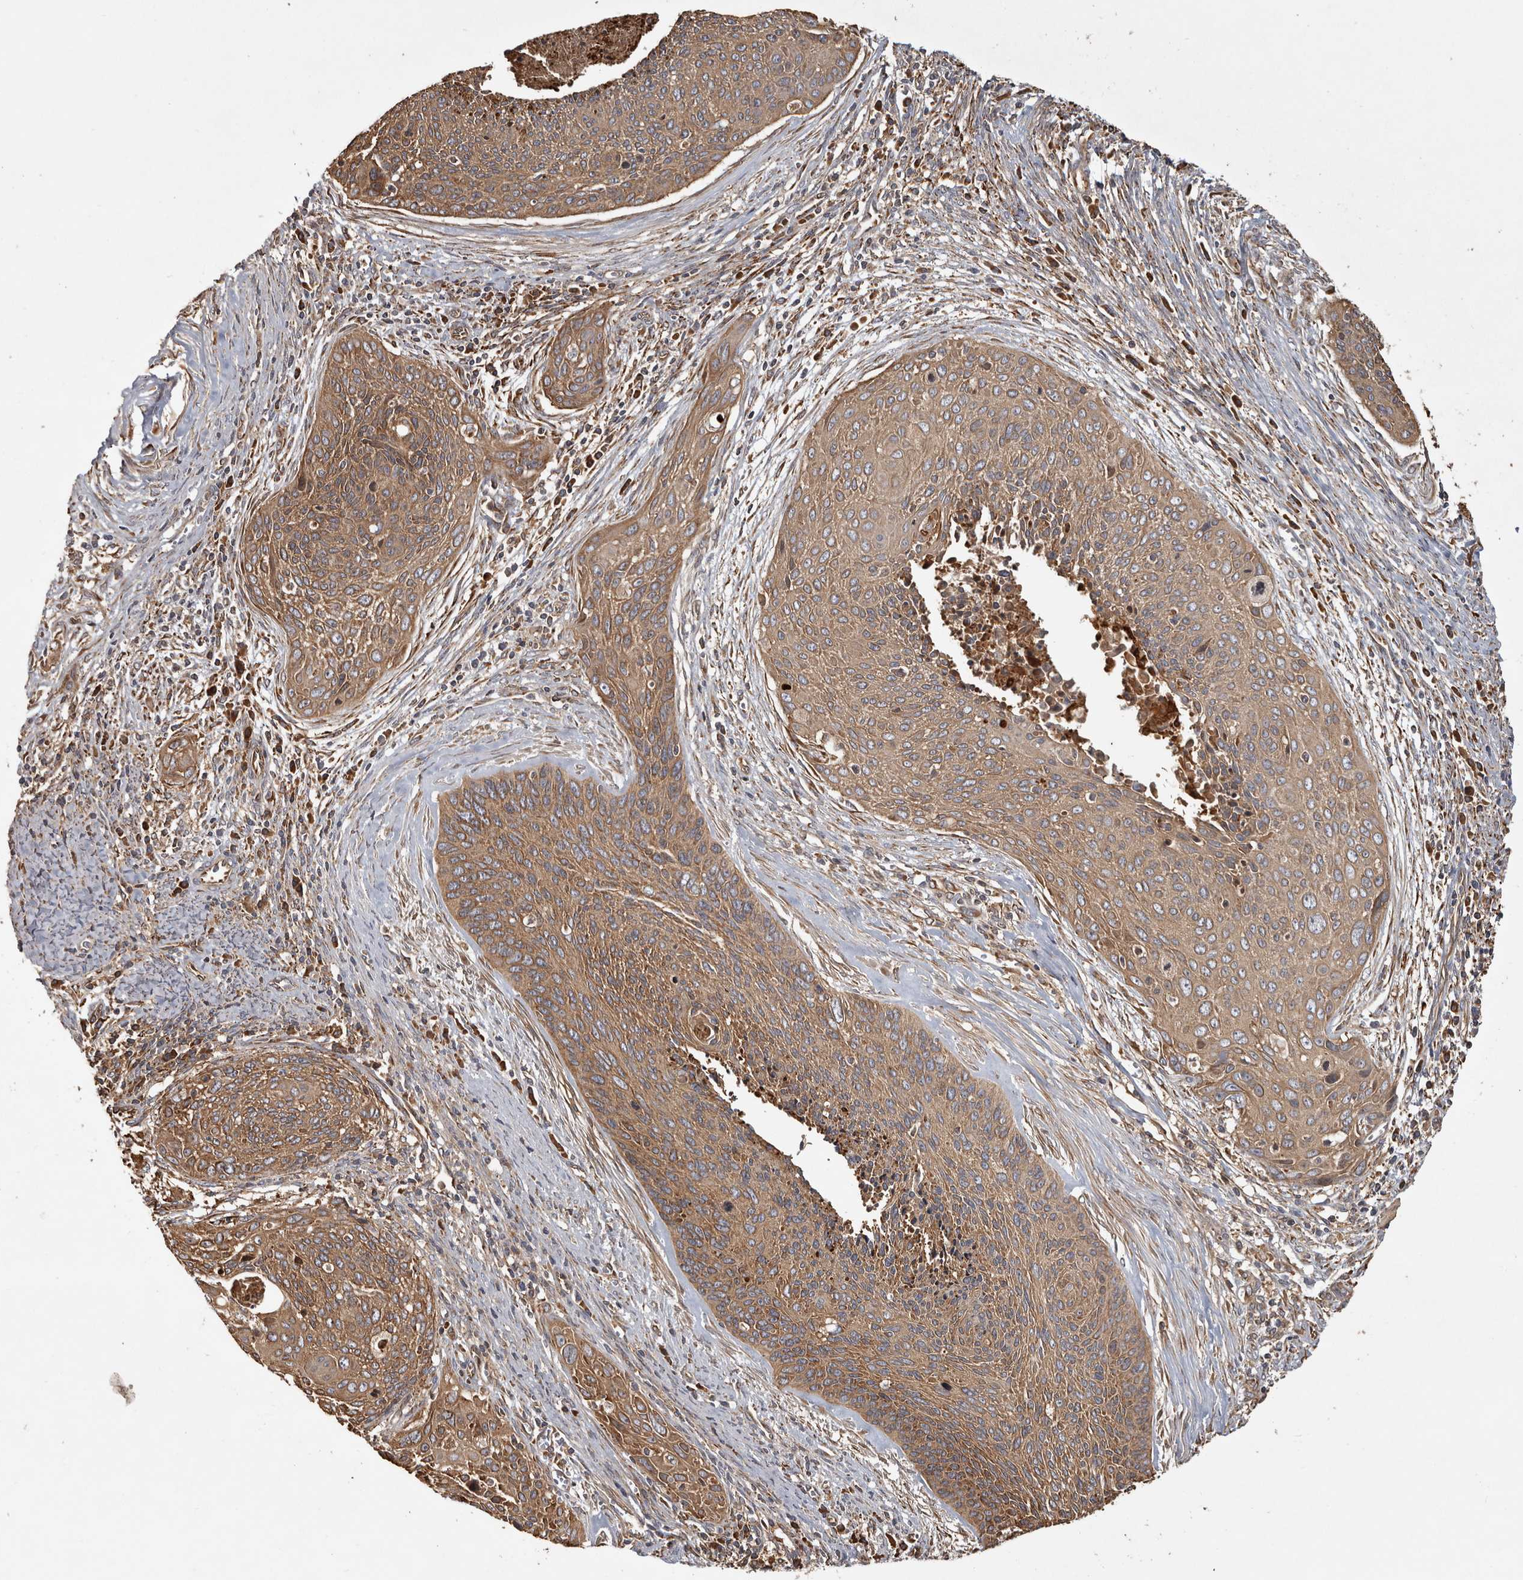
{"staining": {"intensity": "moderate", "quantity": ">75%", "location": "cytoplasmic/membranous"}, "tissue": "cervical cancer", "cell_type": "Tumor cells", "image_type": "cancer", "snomed": [{"axis": "morphology", "description": "Squamous cell carcinoma, NOS"}, {"axis": "topography", "description": "Cervix"}], "caption": "Immunohistochemistry image of neoplastic tissue: human cervical squamous cell carcinoma stained using immunohistochemistry exhibits medium levels of moderate protein expression localized specifically in the cytoplasmic/membranous of tumor cells, appearing as a cytoplasmic/membranous brown color.", "gene": "CAMSAP2", "patient": {"sex": "female", "age": 55}}